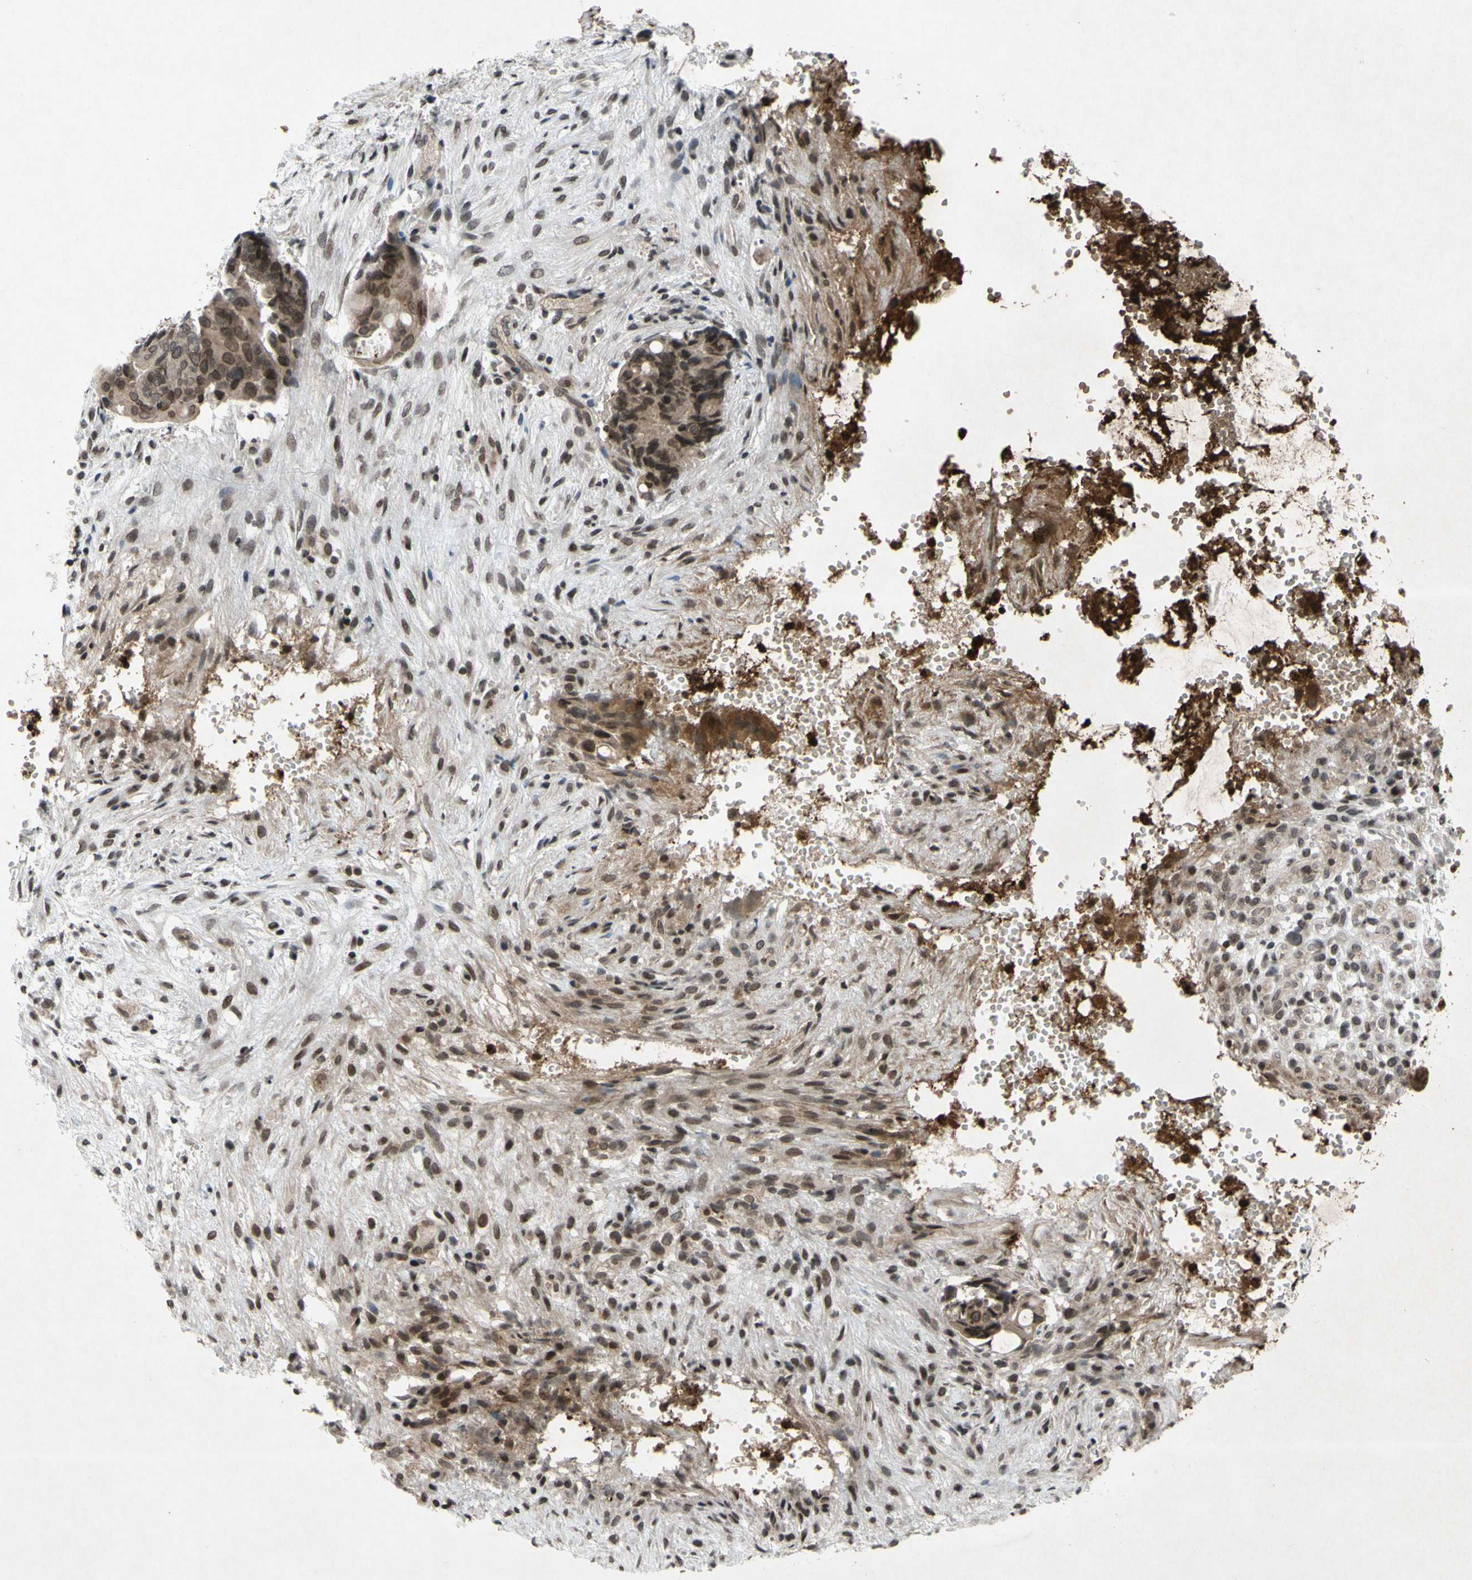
{"staining": {"intensity": "weak", "quantity": "25%-75%", "location": "cytoplasmic/membranous,nuclear"}, "tissue": "colorectal cancer", "cell_type": "Tumor cells", "image_type": "cancer", "snomed": [{"axis": "morphology", "description": "Adenocarcinoma, NOS"}, {"axis": "topography", "description": "Colon"}], "caption": "Colorectal cancer stained with immunohistochemistry (IHC) exhibits weak cytoplasmic/membranous and nuclear expression in about 25%-75% of tumor cells.", "gene": "XPO1", "patient": {"sex": "female", "age": 57}}